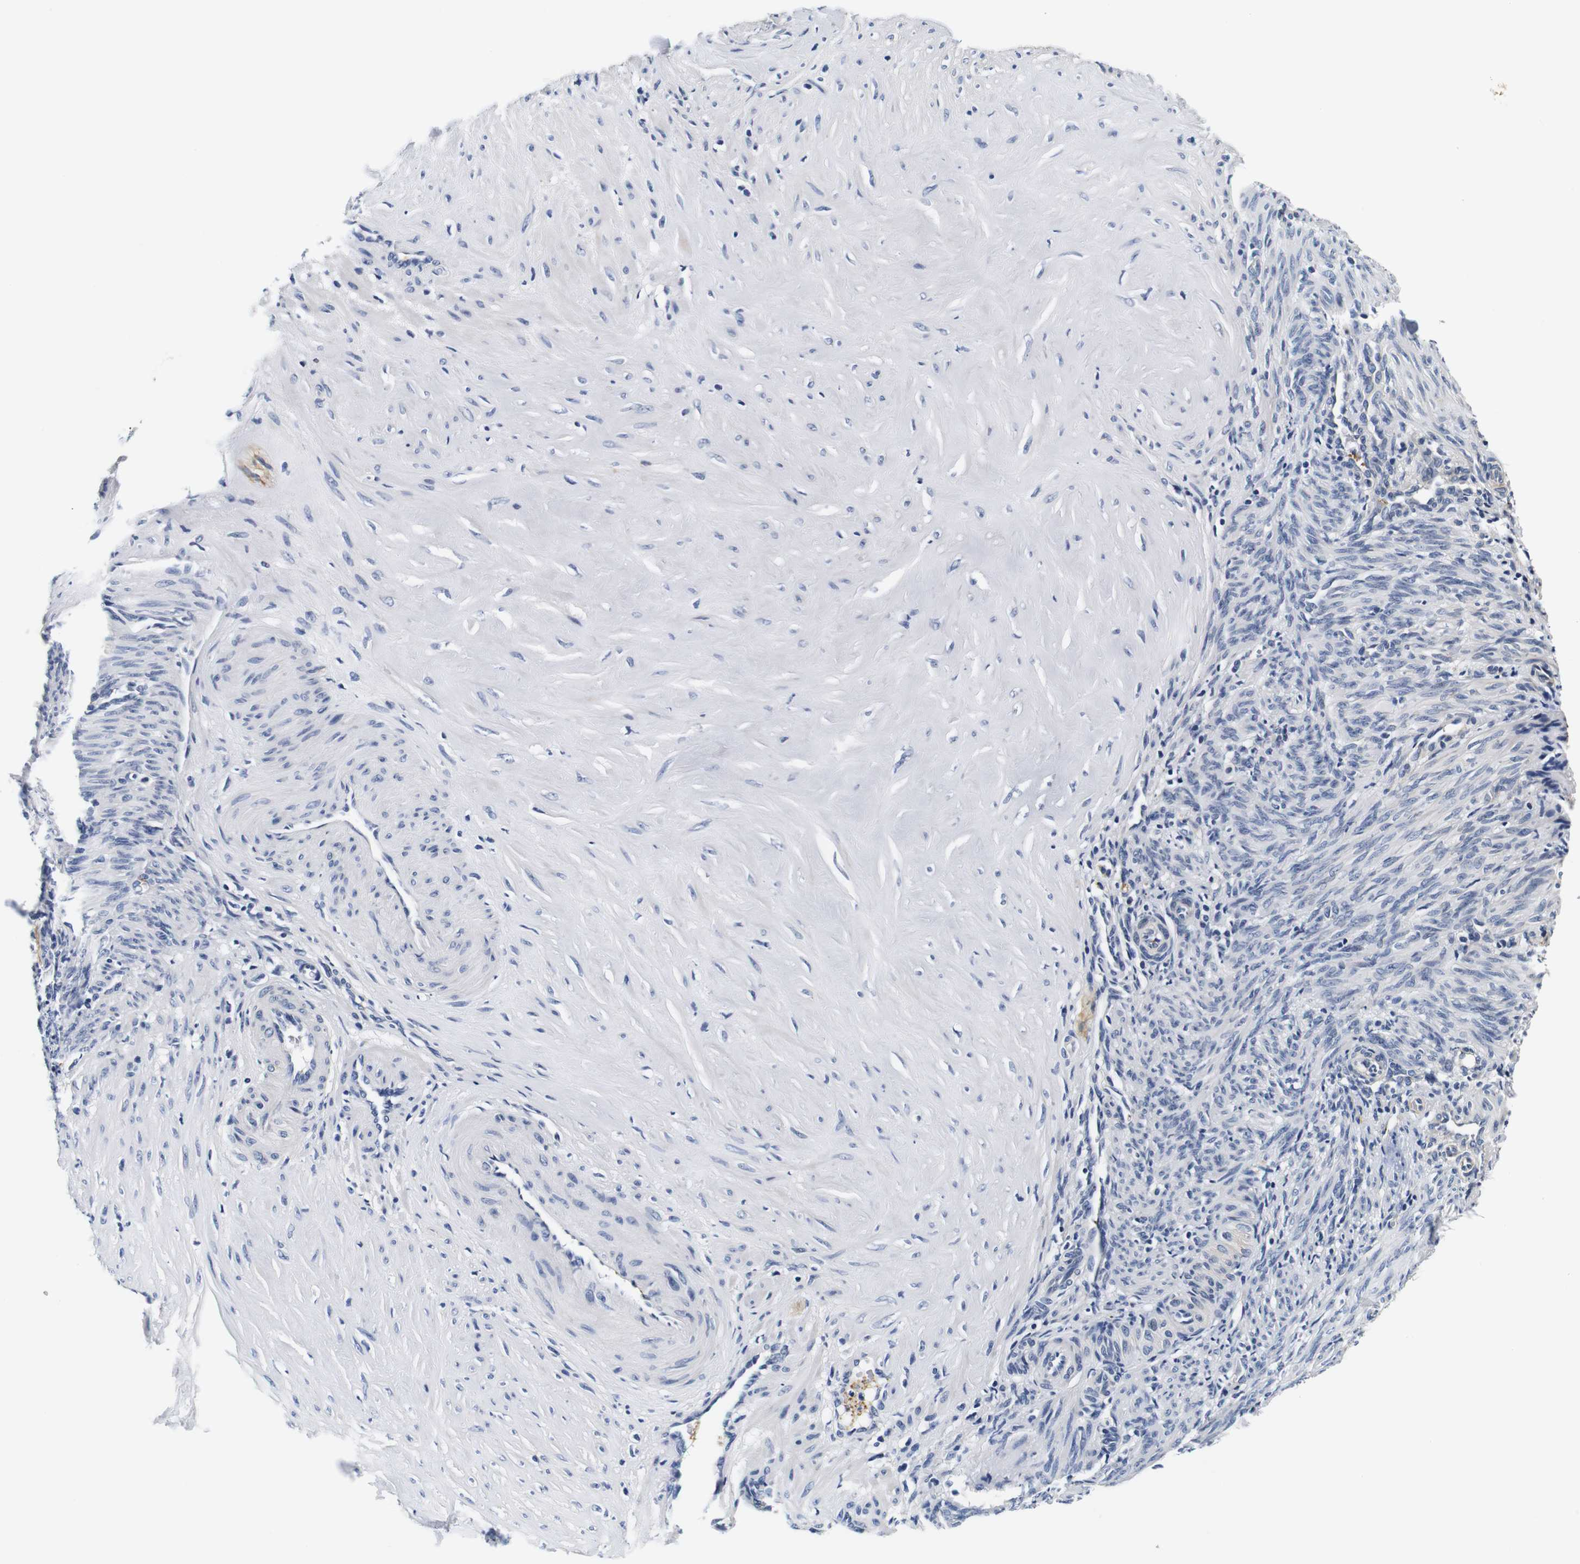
{"staining": {"intensity": "negative", "quantity": "none", "location": "none"}, "tissue": "smooth muscle", "cell_type": "Smooth muscle cells", "image_type": "normal", "snomed": [{"axis": "morphology", "description": "Normal tissue, NOS"}, {"axis": "topography", "description": "Endometrium"}], "caption": "IHC of benign smooth muscle displays no positivity in smooth muscle cells.", "gene": "GP1BA", "patient": {"sex": "female", "age": 33}}